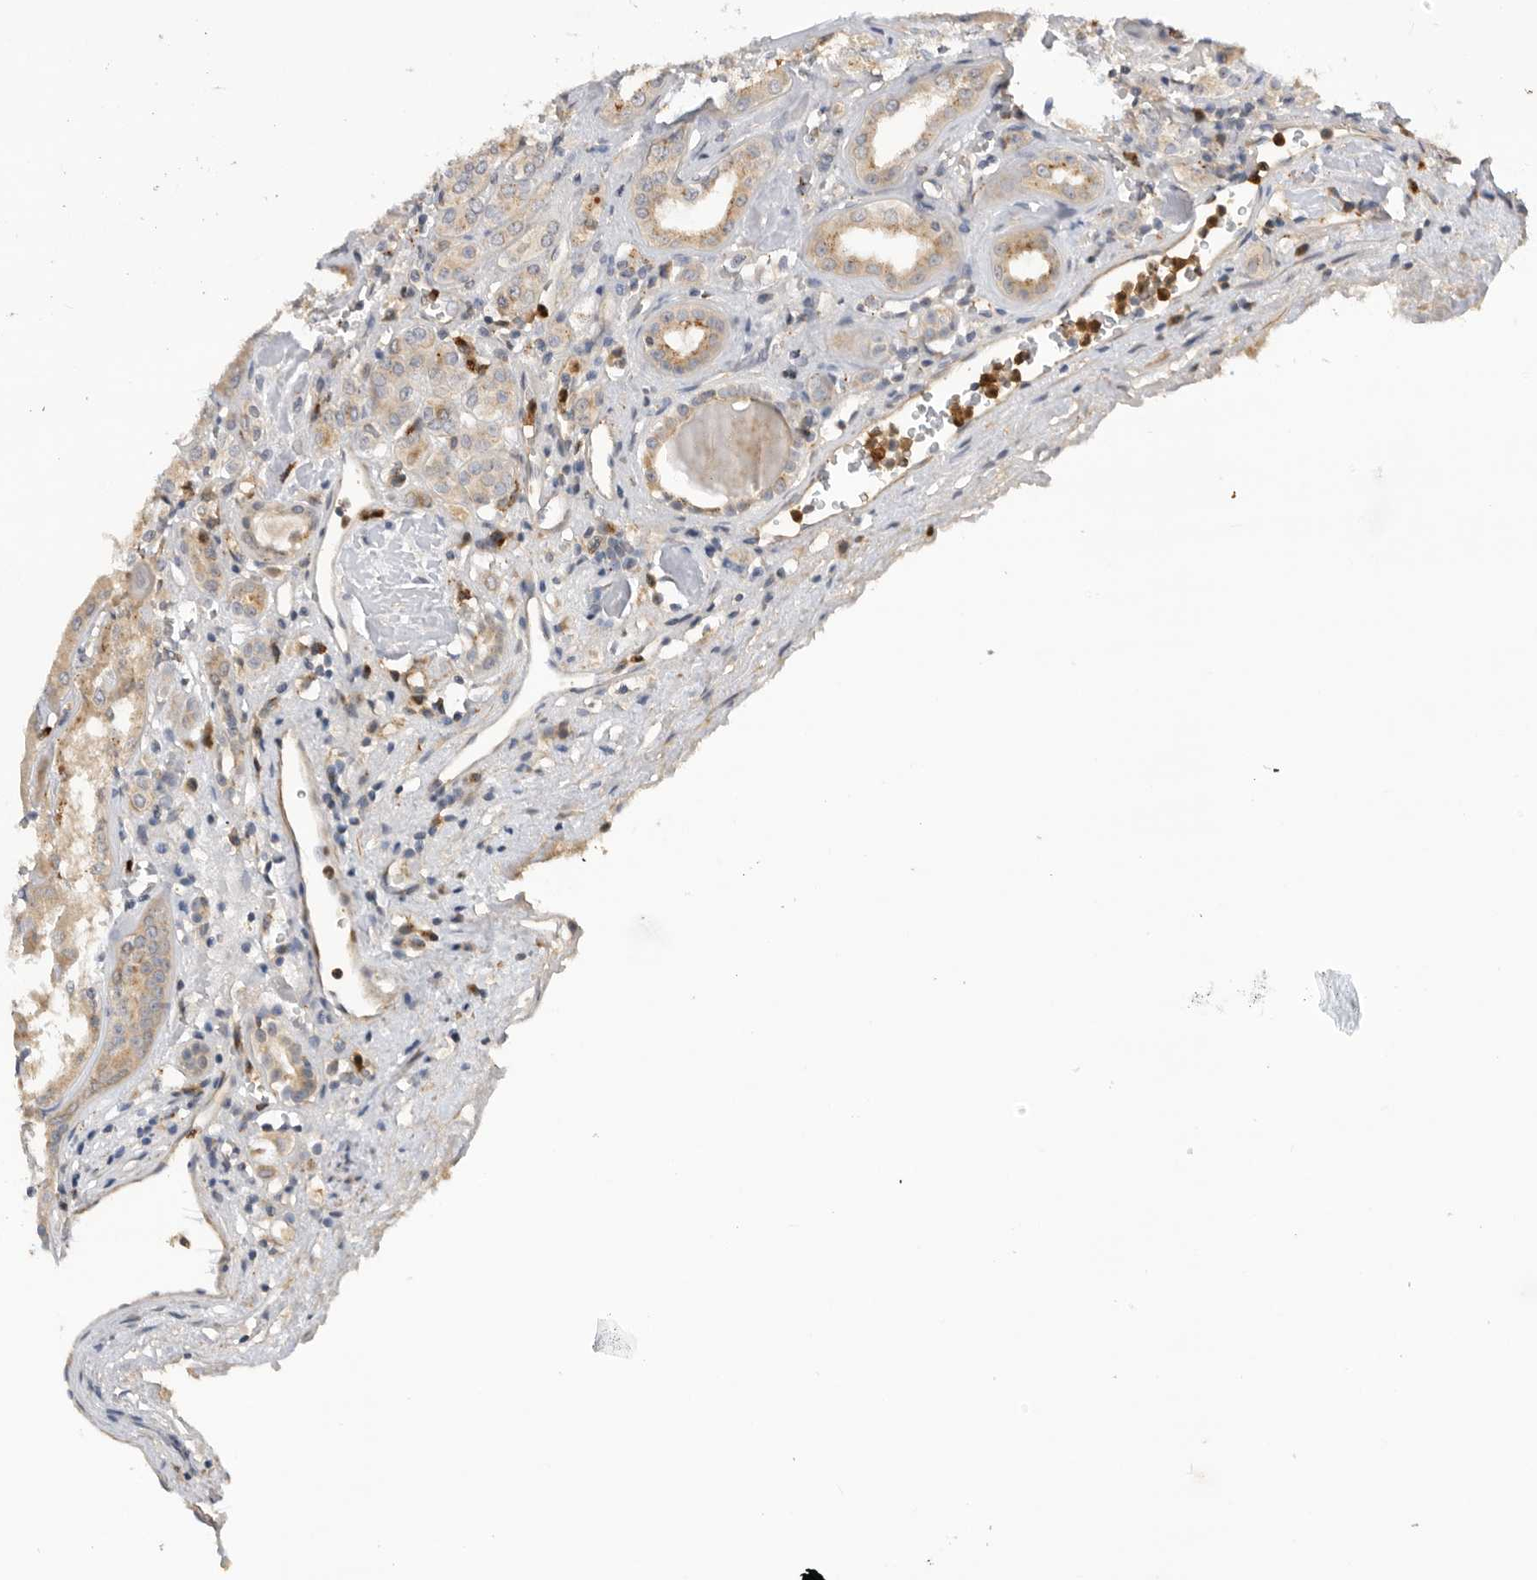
{"staining": {"intensity": "weak", "quantity": ">75%", "location": "cytoplasmic/membranous"}, "tissue": "kidney", "cell_type": "Cells in glomeruli", "image_type": "normal", "snomed": [{"axis": "morphology", "description": "Normal tissue, NOS"}, {"axis": "topography", "description": "Kidney"}], "caption": "Kidney stained for a protein (brown) demonstrates weak cytoplasmic/membranous positive expression in approximately >75% of cells in glomeruli.", "gene": "GNE", "patient": {"sex": "female", "age": 56}}